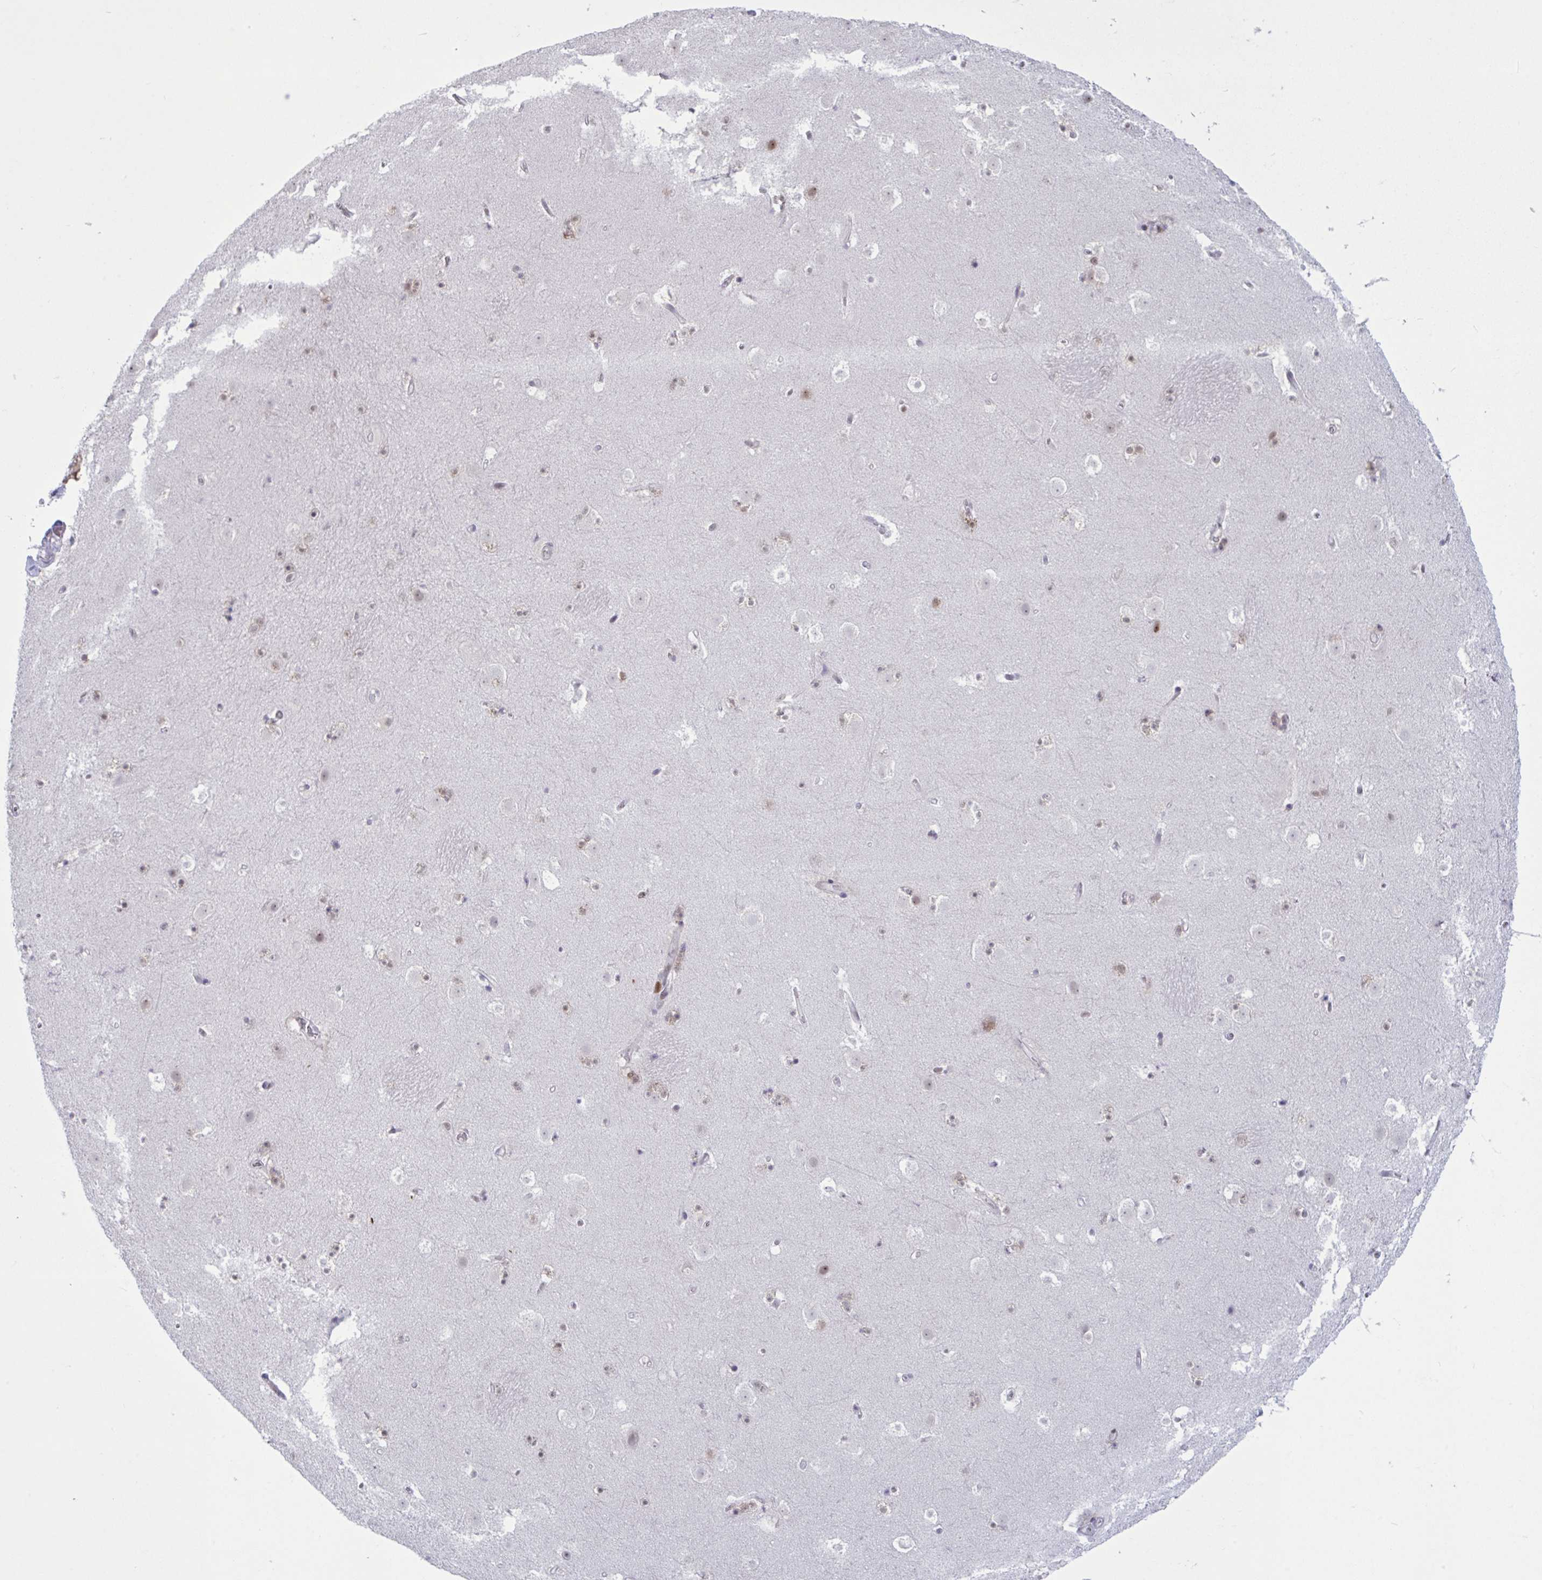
{"staining": {"intensity": "weak", "quantity": "25%-75%", "location": "nuclear"}, "tissue": "caudate", "cell_type": "Glial cells", "image_type": "normal", "snomed": [{"axis": "morphology", "description": "Normal tissue, NOS"}, {"axis": "topography", "description": "Lateral ventricle wall"}], "caption": "This is a micrograph of IHC staining of benign caudate, which shows weak expression in the nuclear of glial cells.", "gene": "PRMT6", "patient": {"sex": "male", "age": 37}}